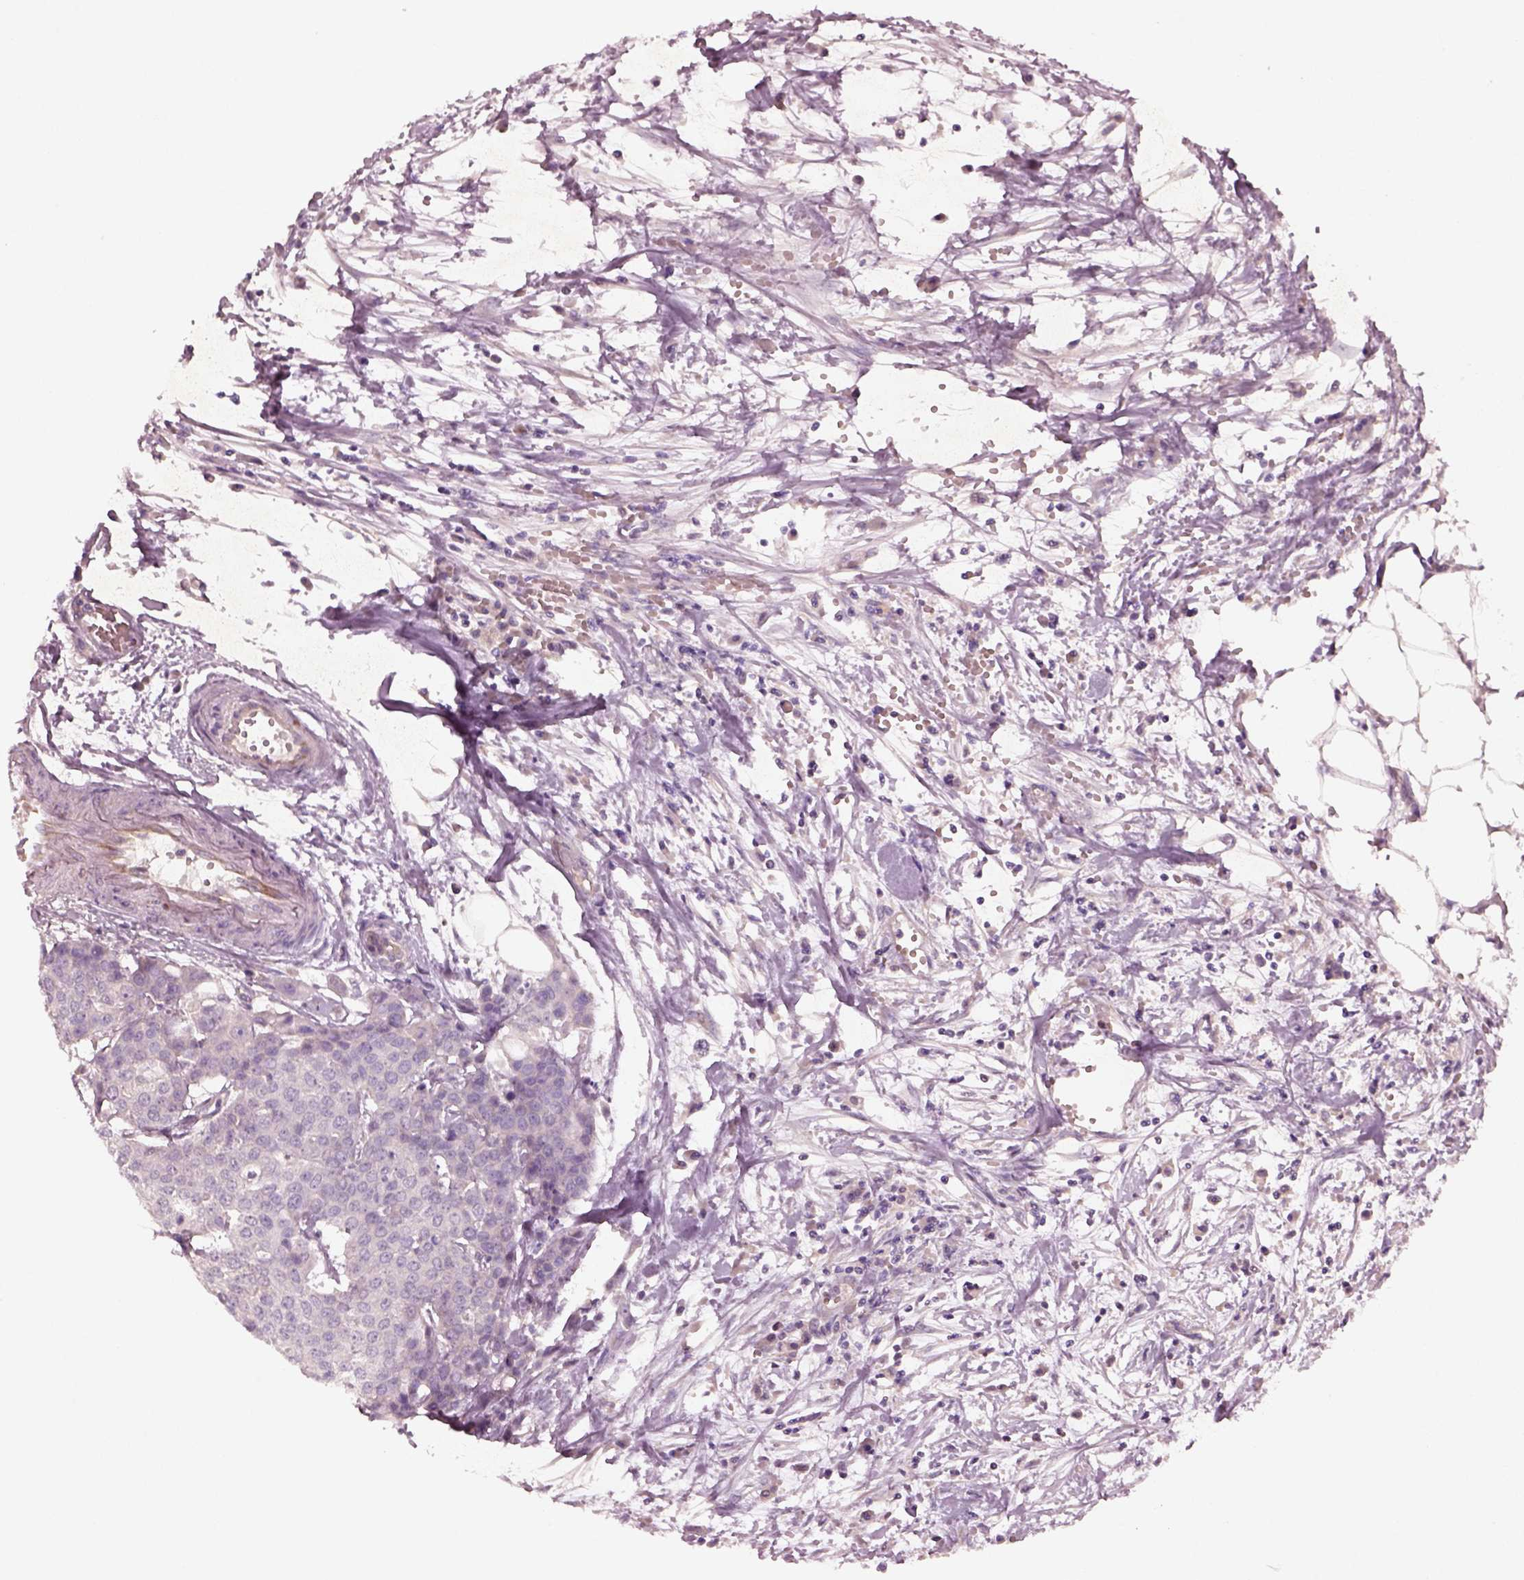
{"staining": {"intensity": "negative", "quantity": "none", "location": "none"}, "tissue": "carcinoid", "cell_type": "Tumor cells", "image_type": "cancer", "snomed": [{"axis": "morphology", "description": "Carcinoid, malignant, NOS"}, {"axis": "topography", "description": "Colon"}], "caption": "Immunohistochemistry (IHC) of human carcinoid shows no staining in tumor cells.", "gene": "DUOXA2", "patient": {"sex": "male", "age": 81}}